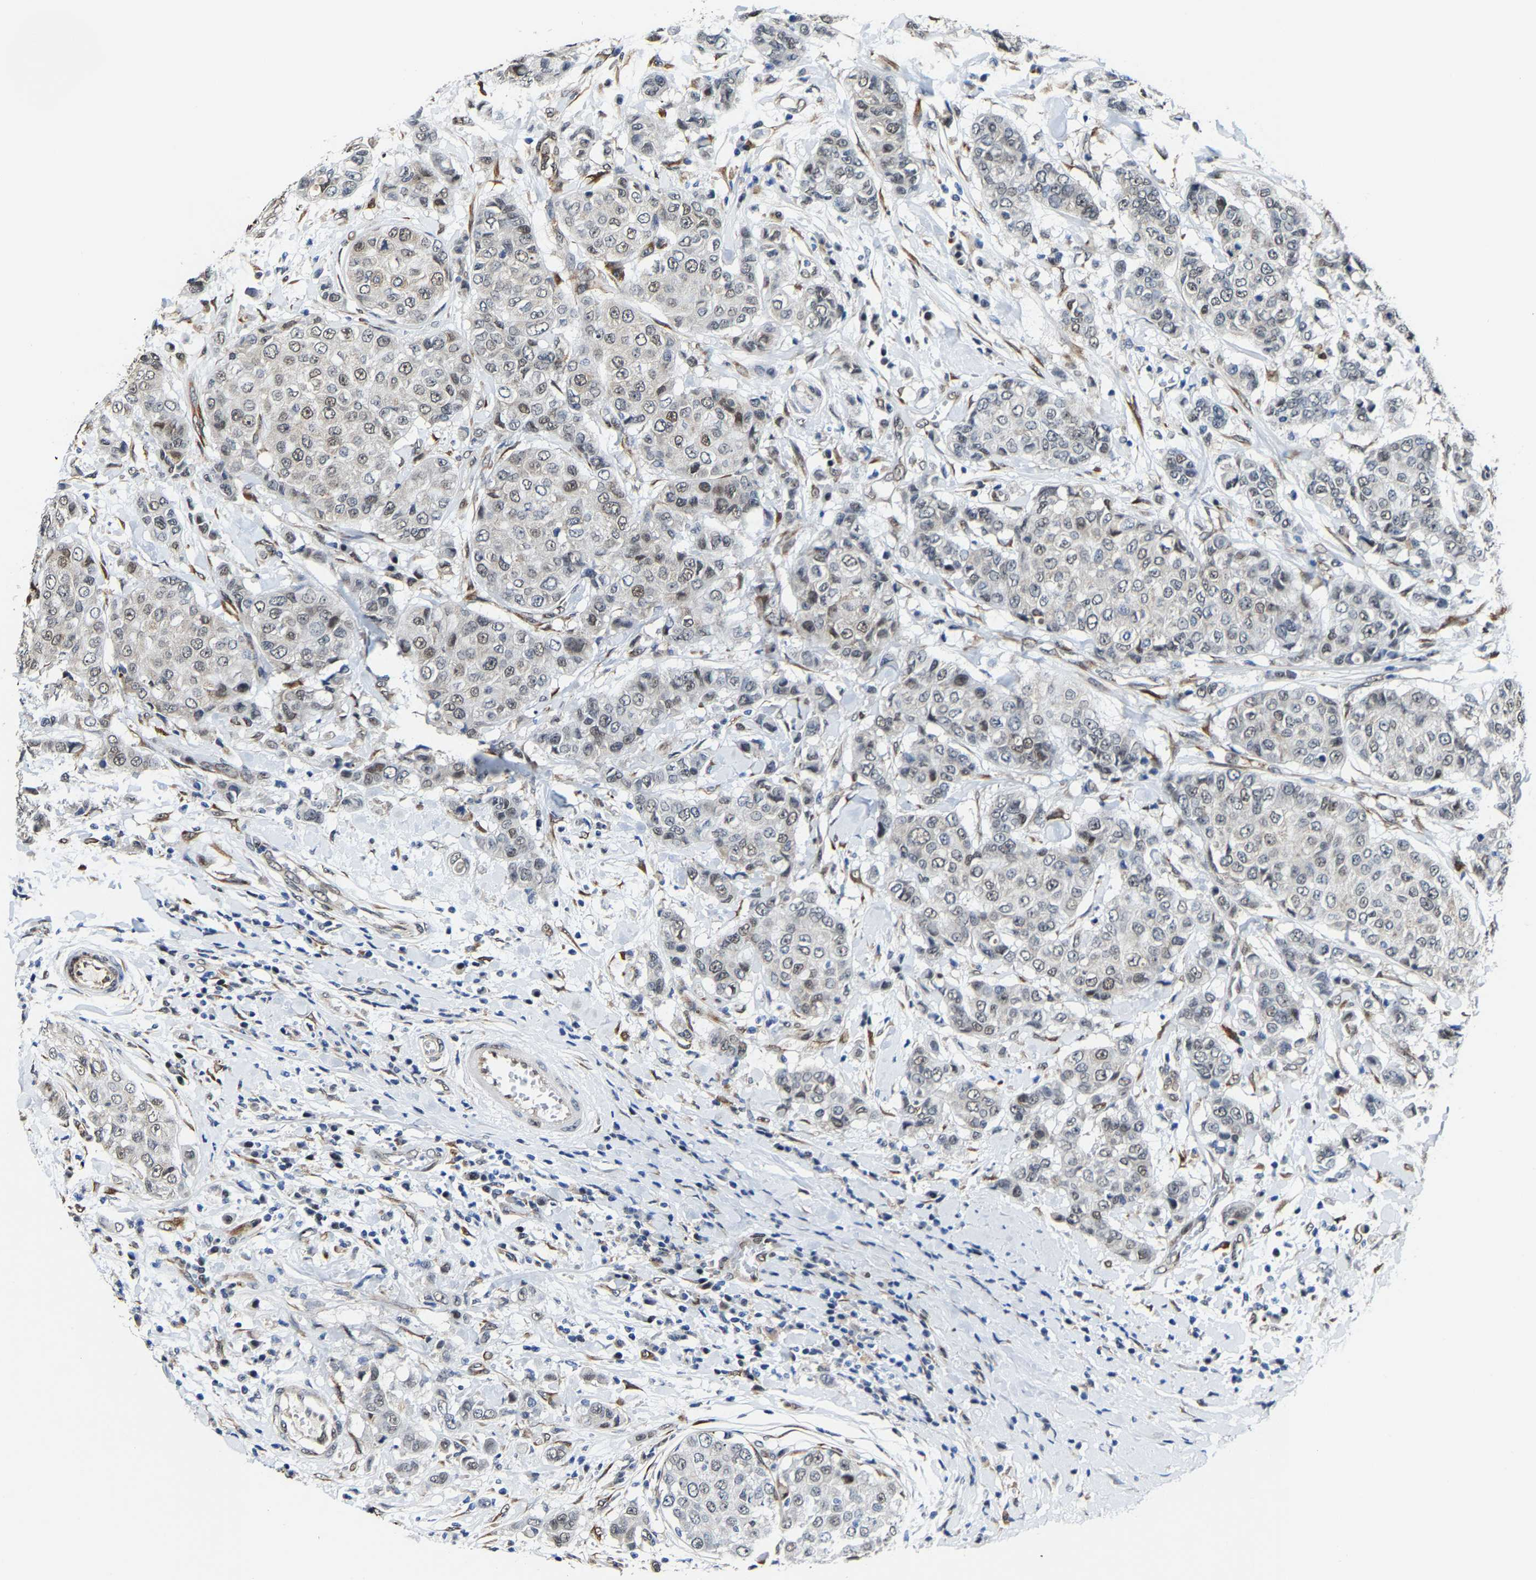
{"staining": {"intensity": "weak", "quantity": "25%-75%", "location": "nuclear"}, "tissue": "breast cancer", "cell_type": "Tumor cells", "image_type": "cancer", "snomed": [{"axis": "morphology", "description": "Duct carcinoma"}, {"axis": "topography", "description": "Breast"}], "caption": "Immunohistochemistry (IHC) photomicrograph of human breast cancer (infiltrating ductal carcinoma) stained for a protein (brown), which displays low levels of weak nuclear staining in about 25%-75% of tumor cells.", "gene": "METTL1", "patient": {"sex": "female", "age": 27}}